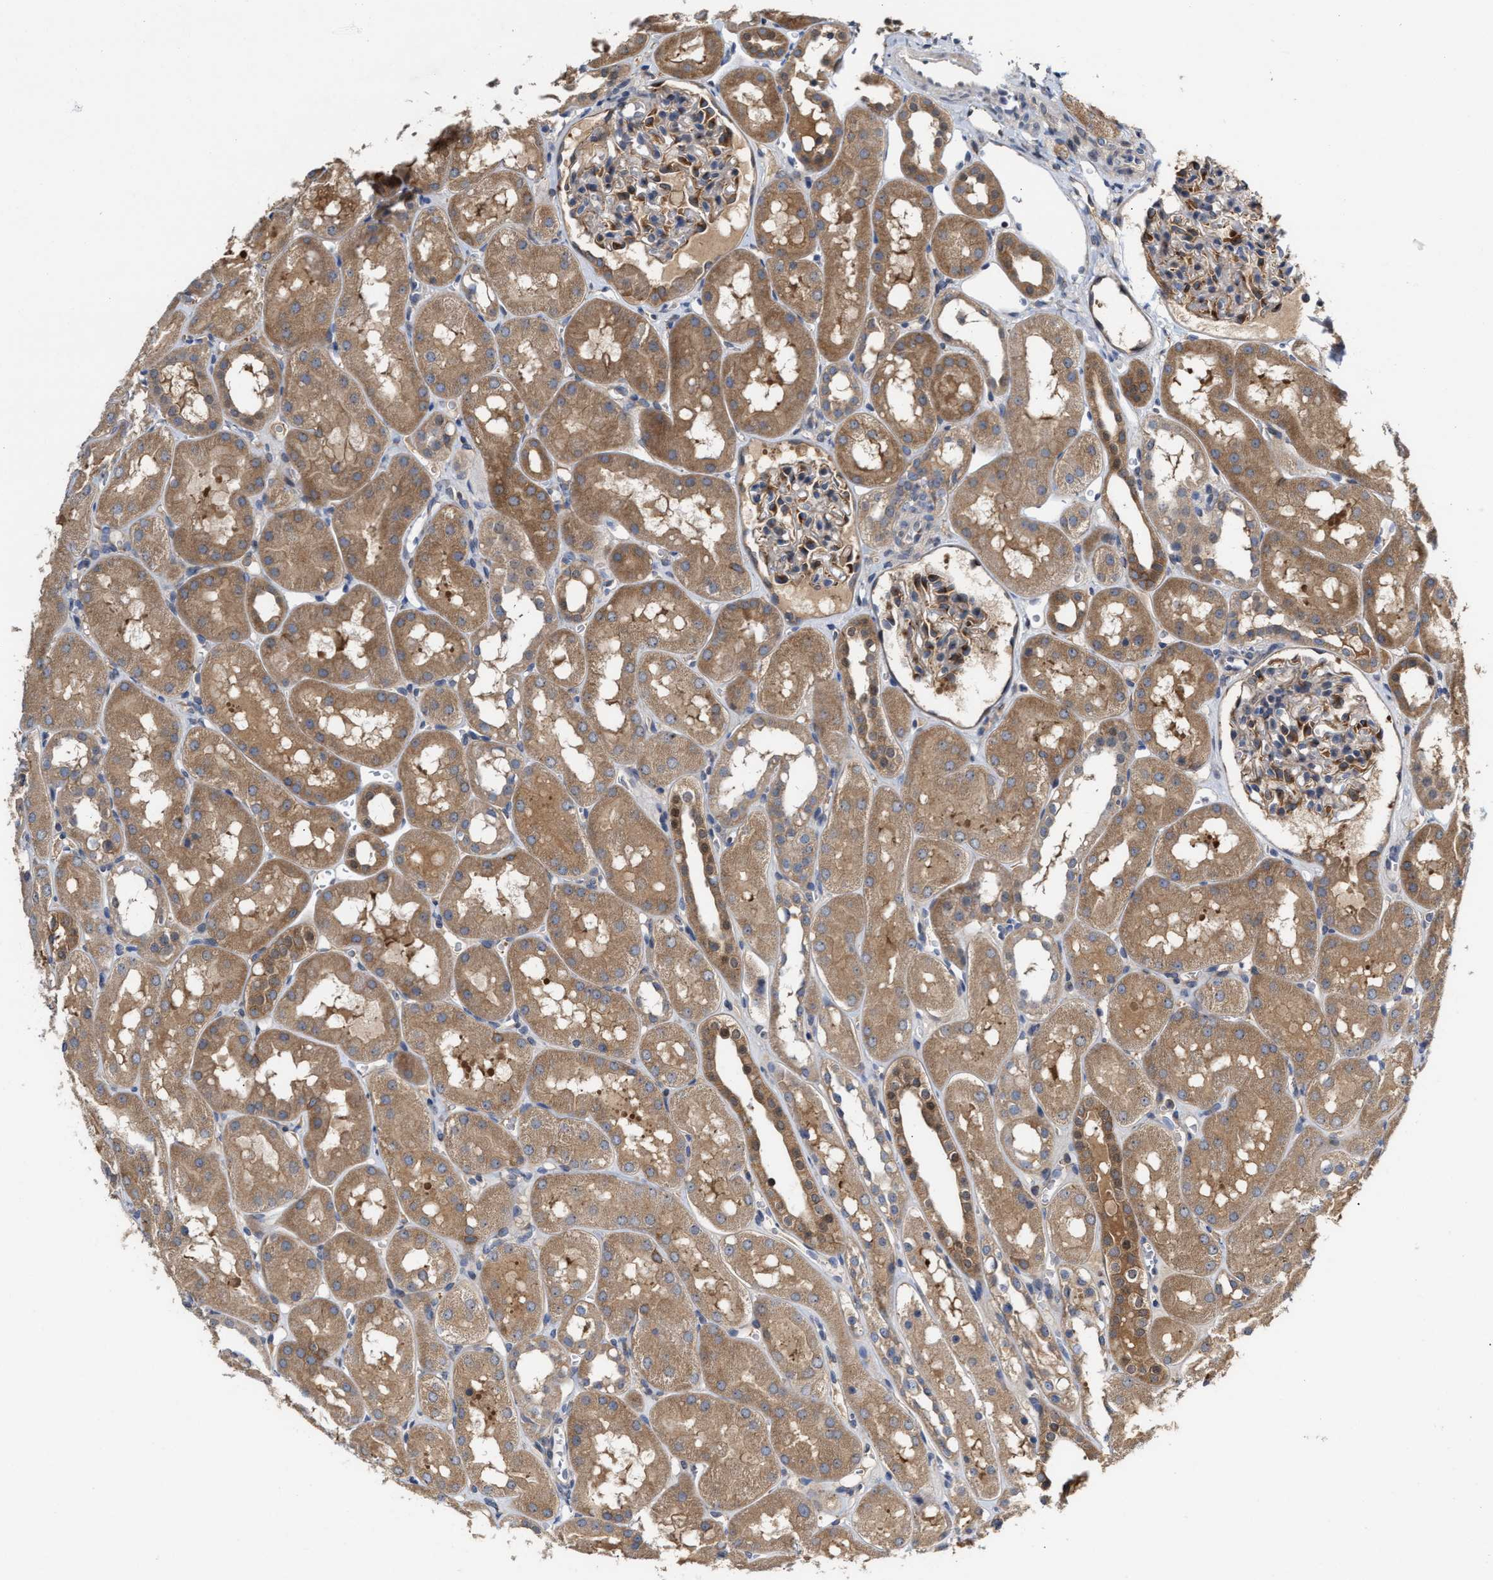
{"staining": {"intensity": "moderate", "quantity": "25%-75%", "location": "cytoplasmic/membranous"}, "tissue": "kidney", "cell_type": "Cells in glomeruli", "image_type": "normal", "snomed": [{"axis": "morphology", "description": "Normal tissue, NOS"}, {"axis": "topography", "description": "Kidney"}, {"axis": "topography", "description": "Urinary bladder"}], "caption": "Cells in glomeruli exhibit moderate cytoplasmic/membranous staining in about 25%-75% of cells in unremarkable kidney. (Brightfield microscopy of DAB IHC at high magnification).", "gene": "BBLN", "patient": {"sex": "male", "age": 16}}